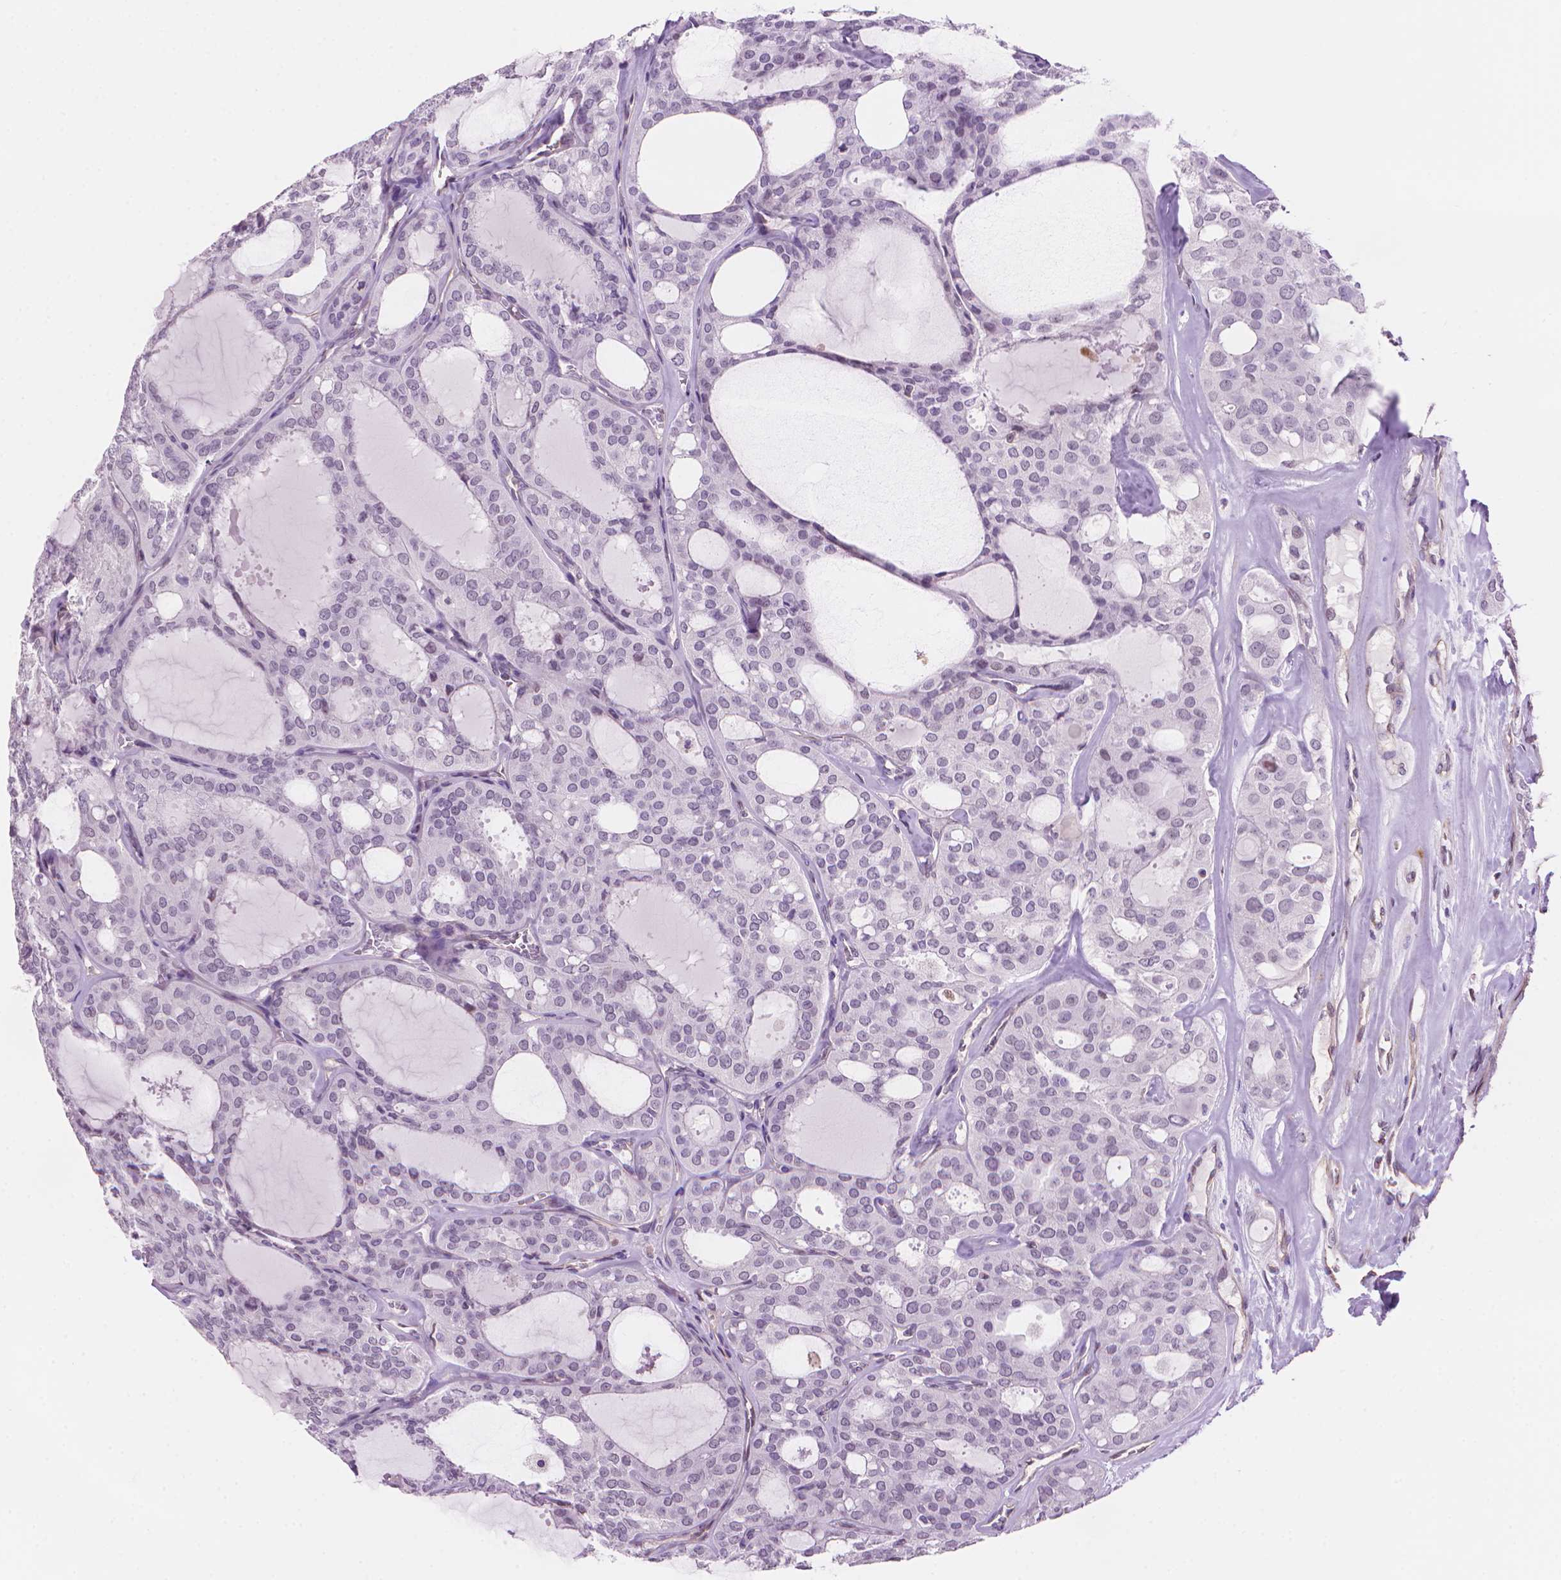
{"staining": {"intensity": "negative", "quantity": "none", "location": "none"}, "tissue": "thyroid cancer", "cell_type": "Tumor cells", "image_type": "cancer", "snomed": [{"axis": "morphology", "description": "Follicular adenoma carcinoma, NOS"}, {"axis": "topography", "description": "Thyroid gland"}], "caption": "Immunohistochemistry photomicrograph of neoplastic tissue: thyroid follicular adenoma carcinoma stained with DAB reveals no significant protein staining in tumor cells.", "gene": "TMEM184A", "patient": {"sex": "male", "age": 75}}